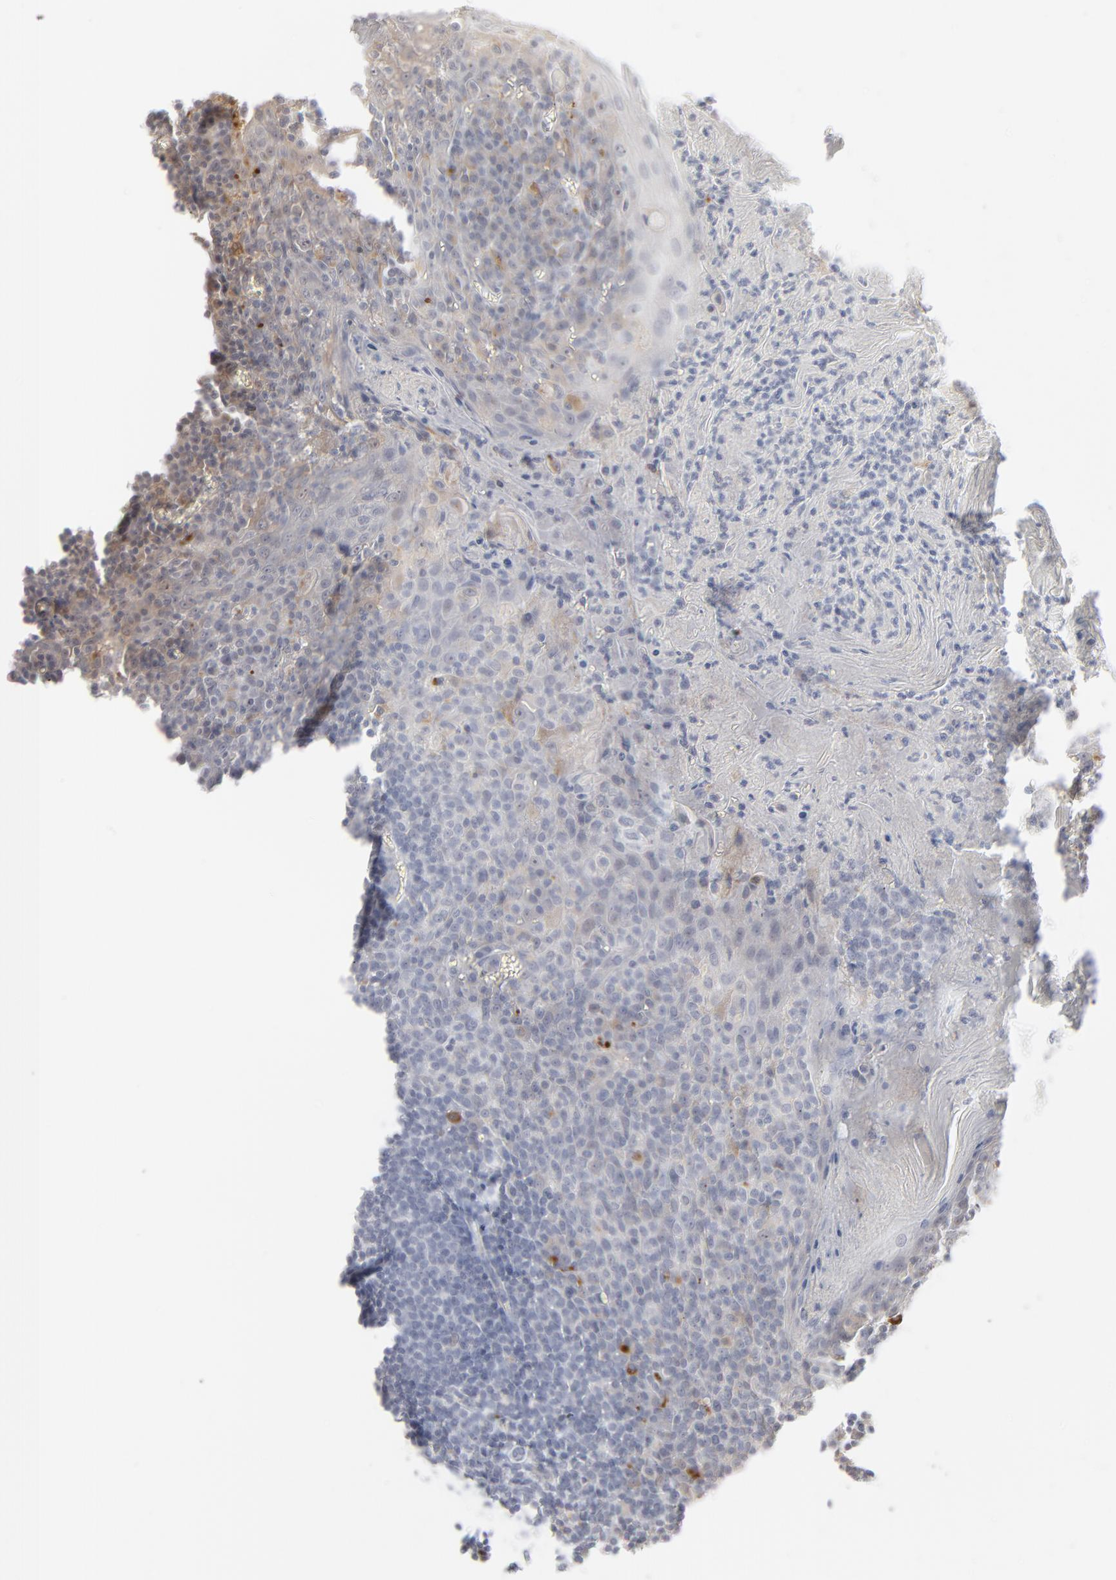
{"staining": {"intensity": "weak", "quantity": "<25%", "location": "cytoplasmic/membranous"}, "tissue": "tonsil", "cell_type": "Germinal center cells", "image_type": "normal", "snomed": [{"axis": "morphology", "description": "Normal tissue, NOS"}, {"axis": "topography", "description": "Tonsil"}], "caption": "IHC of unremarkable human tonsil exhibits no positivity in germinal center cells.", "gene": "POMT2", "patient": {"sex": "male", "age": 31}}